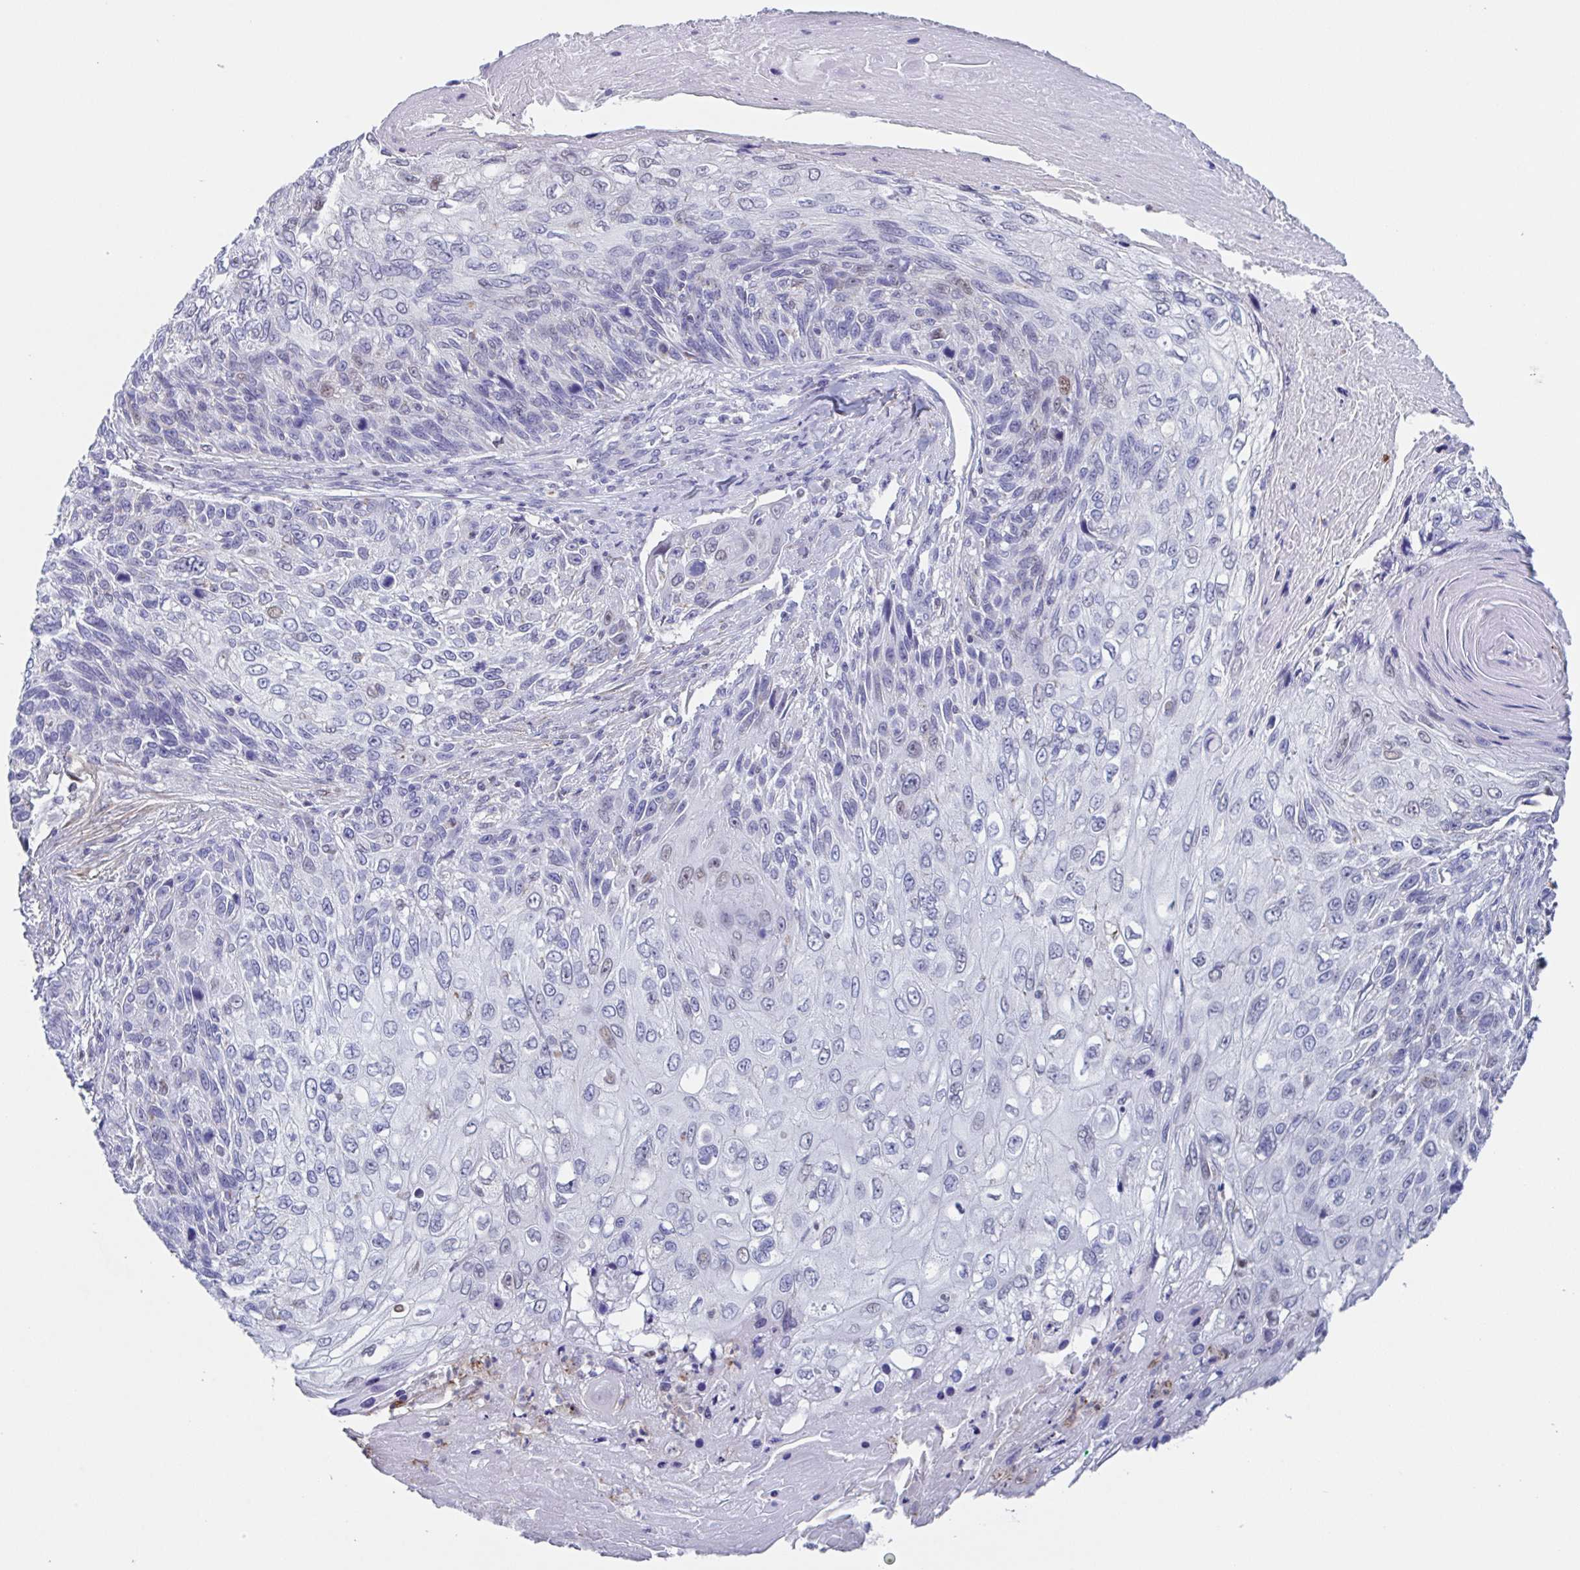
{"staining": {"intensity": "negative", "quantity": "none", "location": "none"}, "tissue": "skin cancer", "cell_type": "Tumor cells", "image_type": "cancer", "snomed": [{"axis": "morphology", "description": "Squamous cell carcinoma, NOS"}, {"axis": "topography", "description": "Skin"}], "caption": "High magnification brightfield microscopy of squamous cell carcinoma (skin) stained with DAB (3,3'-diaminobenzidine) (brown) and counterstained with hematoxylin (blue): tumor cells show no significant staining.", "gene": "PBOV1", "patient": {"sex": "male", "age": 92}}